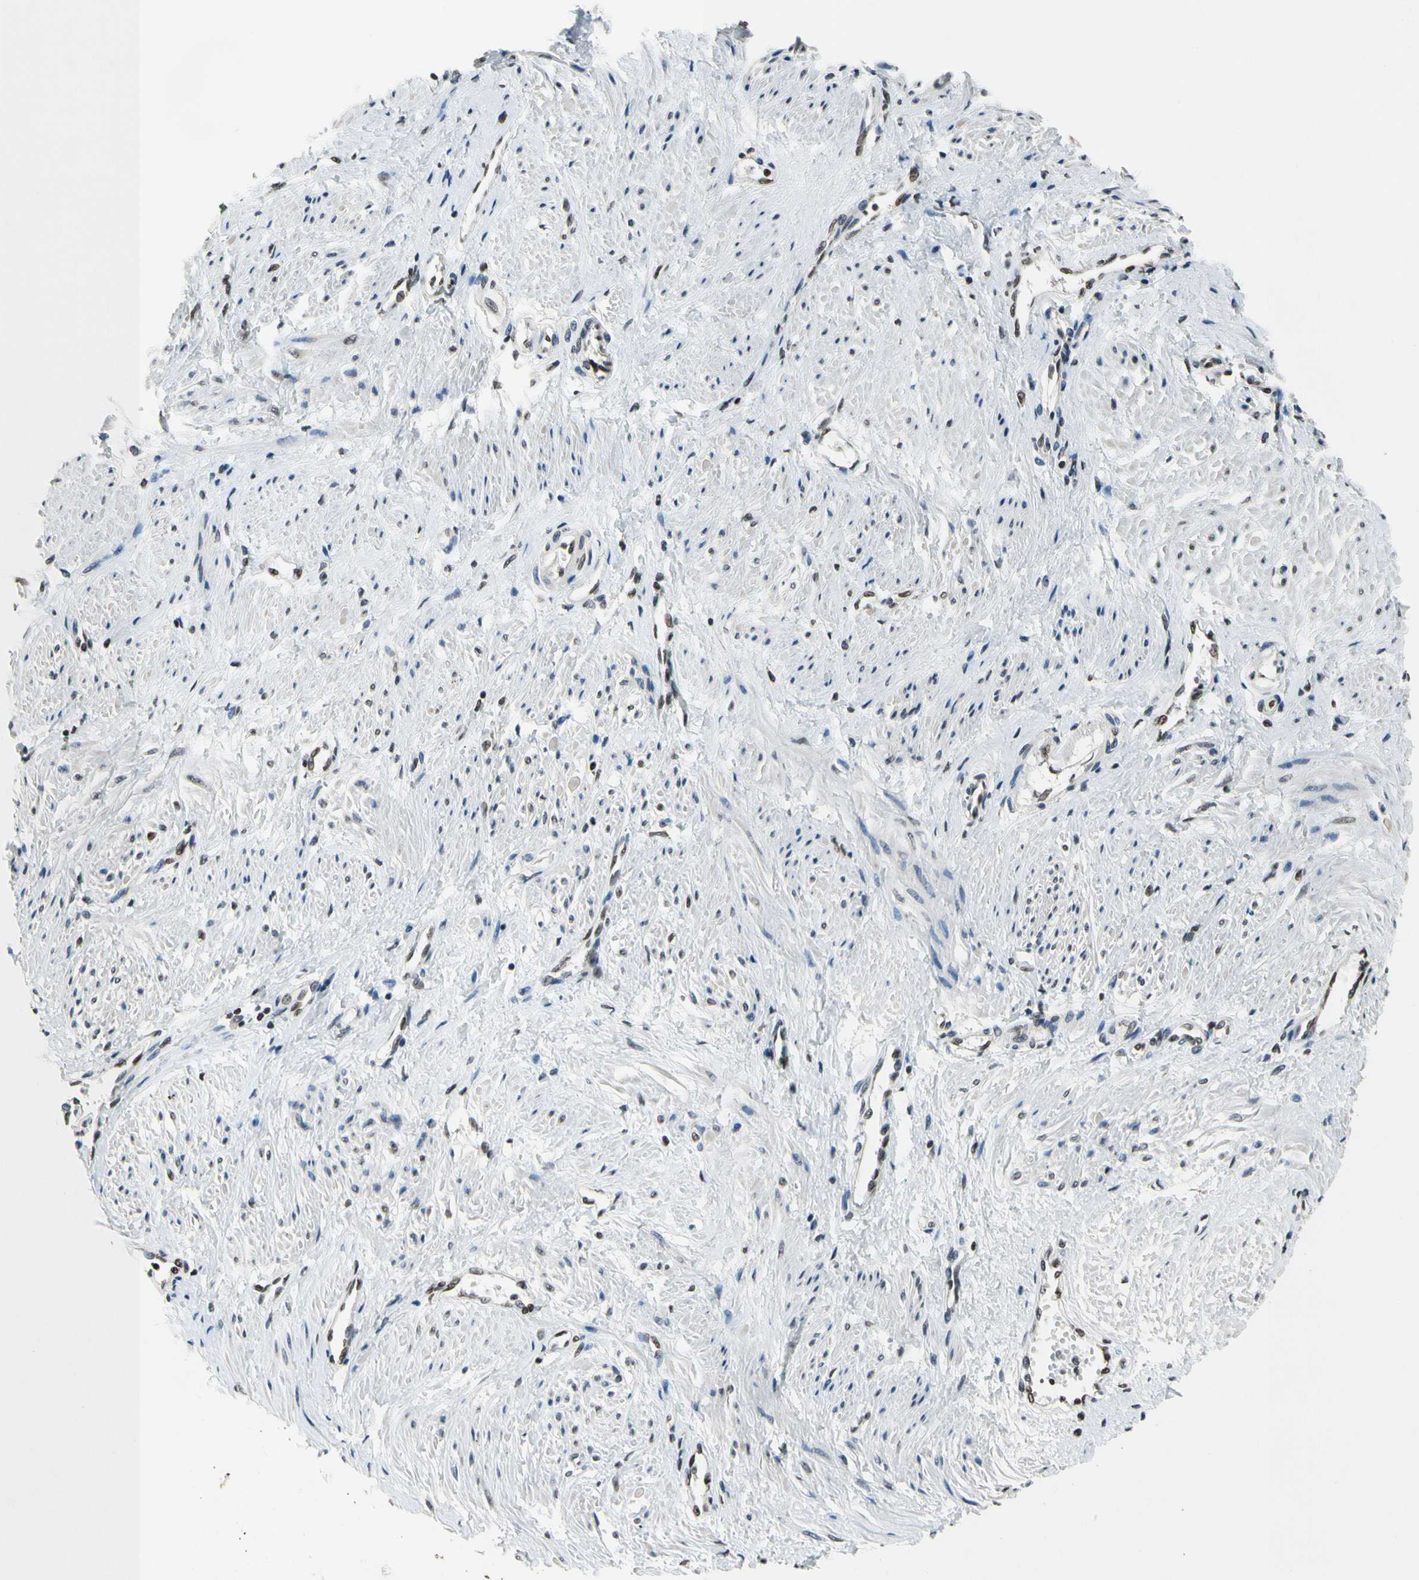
{"staining": {"intensity": "moderate", "quantity": "25%-75%", "location": "nuclear"}, "tissue": "smooth muscle", "cell_type": "Smooth muscle cells", "image_type": "normal", "snomed": [{"axis": "morphology", "description": "Normal tissue, NOS"}, {"axis": "topography", "description": "Smooth muscle"}, {"axis": "topography", "description": "Uterus"}], "caption": "The histopathology image shows immunohistochemical staining of unremarkable smooth muscle. There is moderate nuclear positivity is identified in about 25%-75% of smooth muscle cells. (Stains: DAB in brown, nuclei in blue, Microscopy: brightfield microscopy at high magnification).", "gene": "RECQL", "patient": {"sex": "female", "age": 39}}